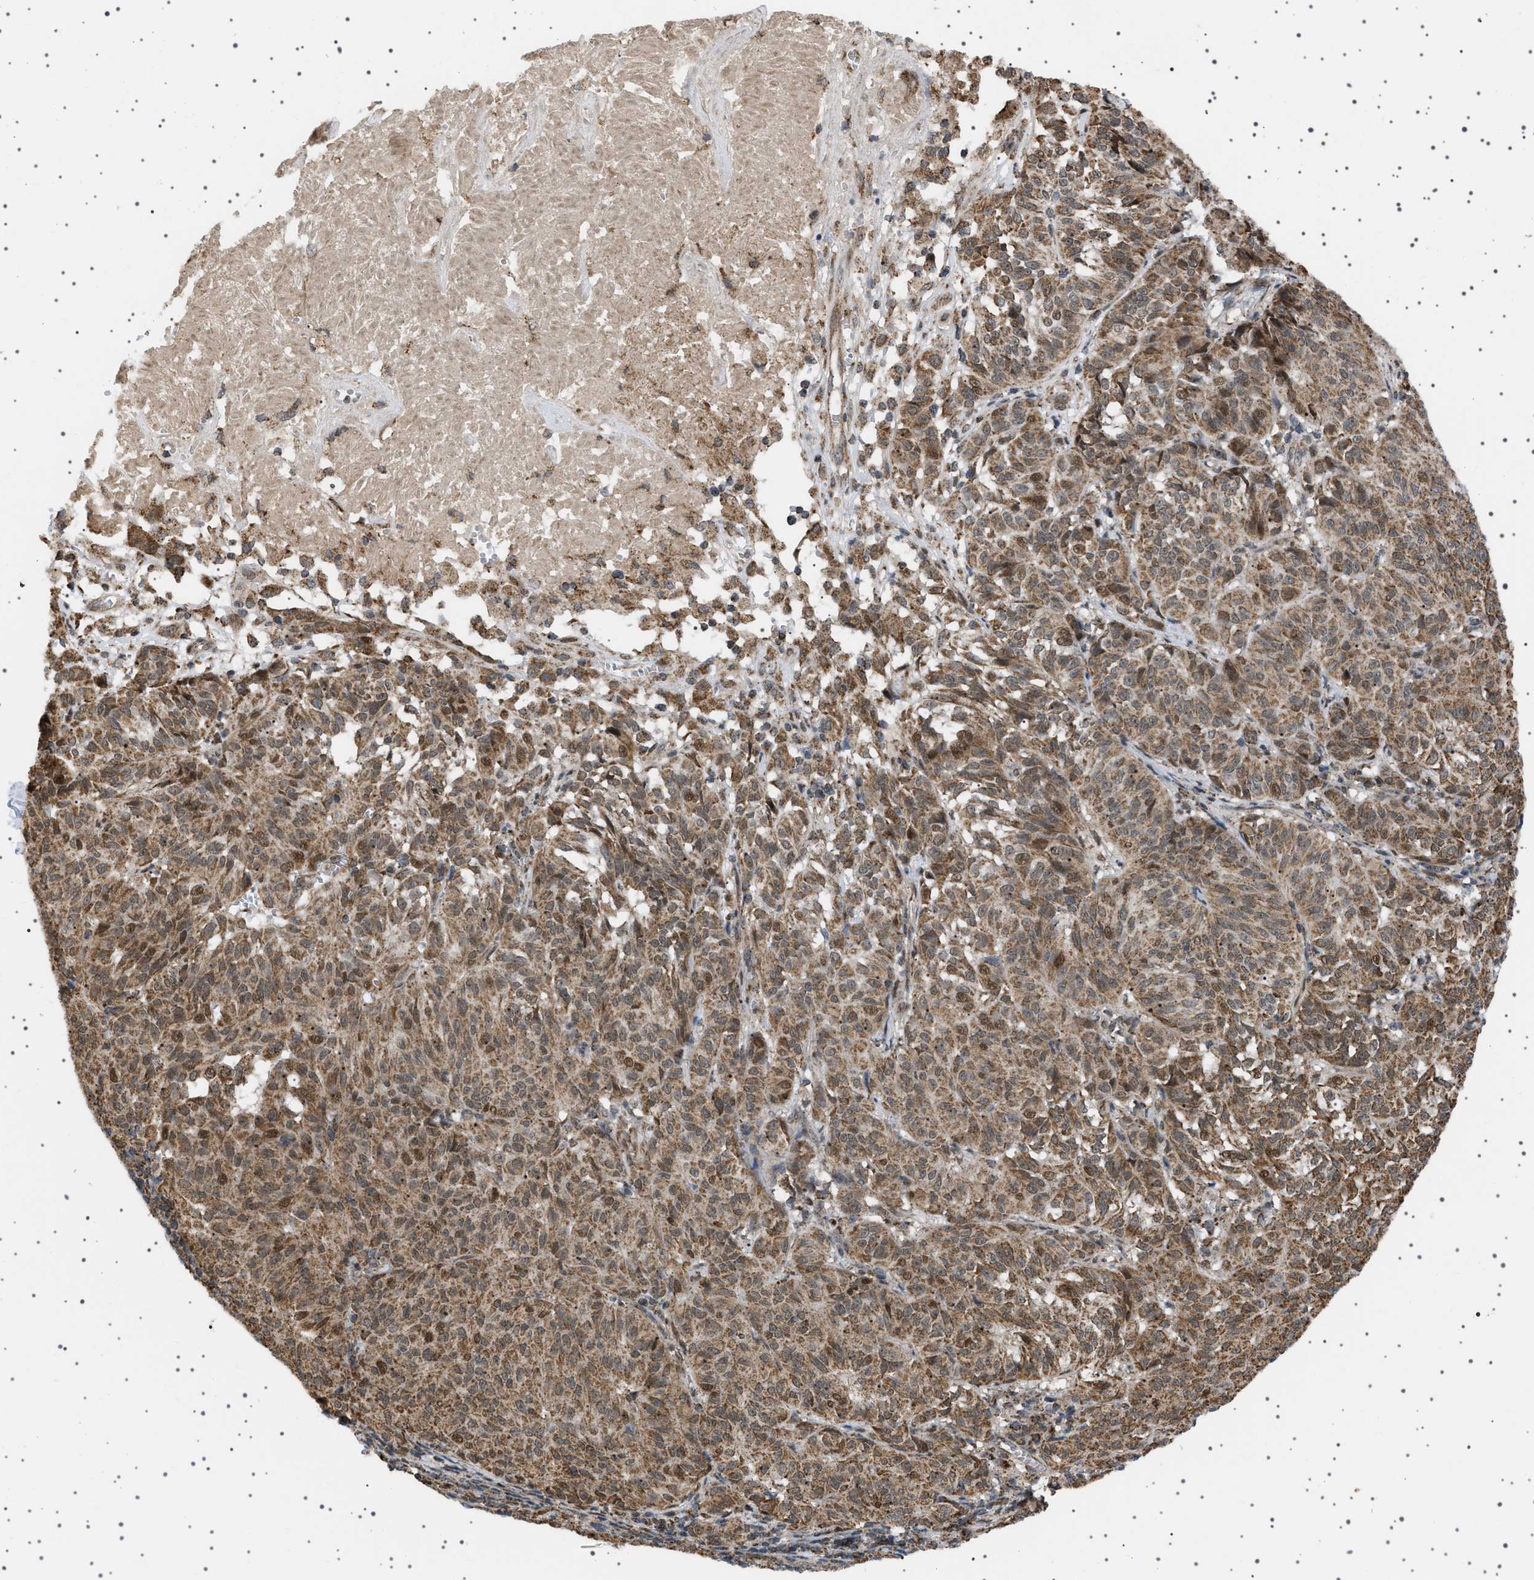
{"staining": {"intensity": "moderate", "quantity": ">75%", "location": "cytoplasmic/membranous,nuclear"}, "tissue": "melanoma", "cell_type": "Tumor cells", "image_type": "cancer", "snomed": [{"axis": "morphology", "description": "Malignant melanoma, NOS"}, {"axis": "topography", "description": "Skin"}], "caption": "About >75% of tumor cells in melanoma demonstrate moderate cytoplasmic/membranous and nuclear protein staining as visualized by brown immunohistochemical staining.", "gene": "MELK", "patient": {"sex": "female", "age": 72}}